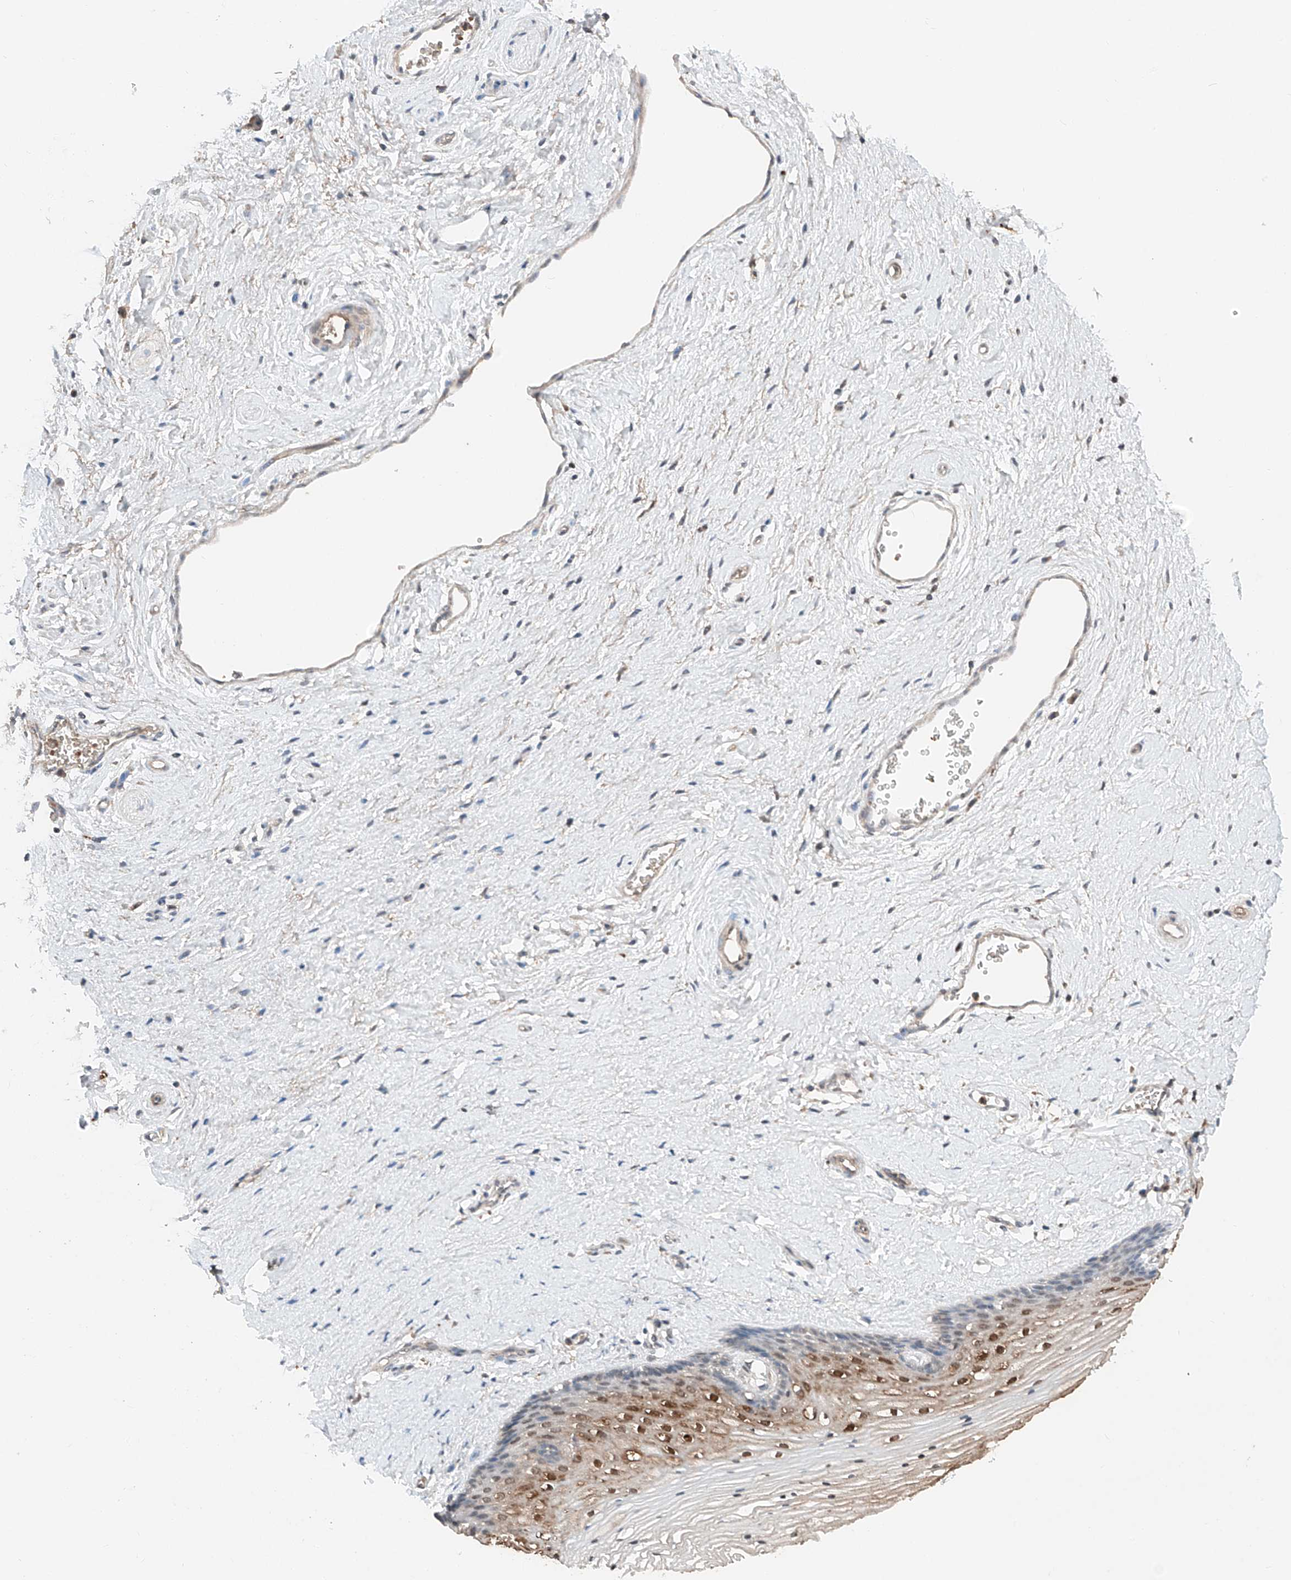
{"staining": {"intensity": "moderate", "quantity": "25%-75%", "location": "cytoplasmic/membranous,nuclear"}, "tissue": "vagina", "cell_type": "Squamous epithelial cells", "image_type": "normal", "snomed": [{"axis": "morphology", "description": "Normal tissue, NOS"}, {"axis": "topography", "description": "Vagina"}], "caption": "IHC of normal vagina demonstrates medium levels of moderate cytoplasmic/membranous,nuclear staining in approximately 25%-75% of squamous epithelial cells.", "gene": "TBX4", "patient": {"sex": "female", "age": 46}}